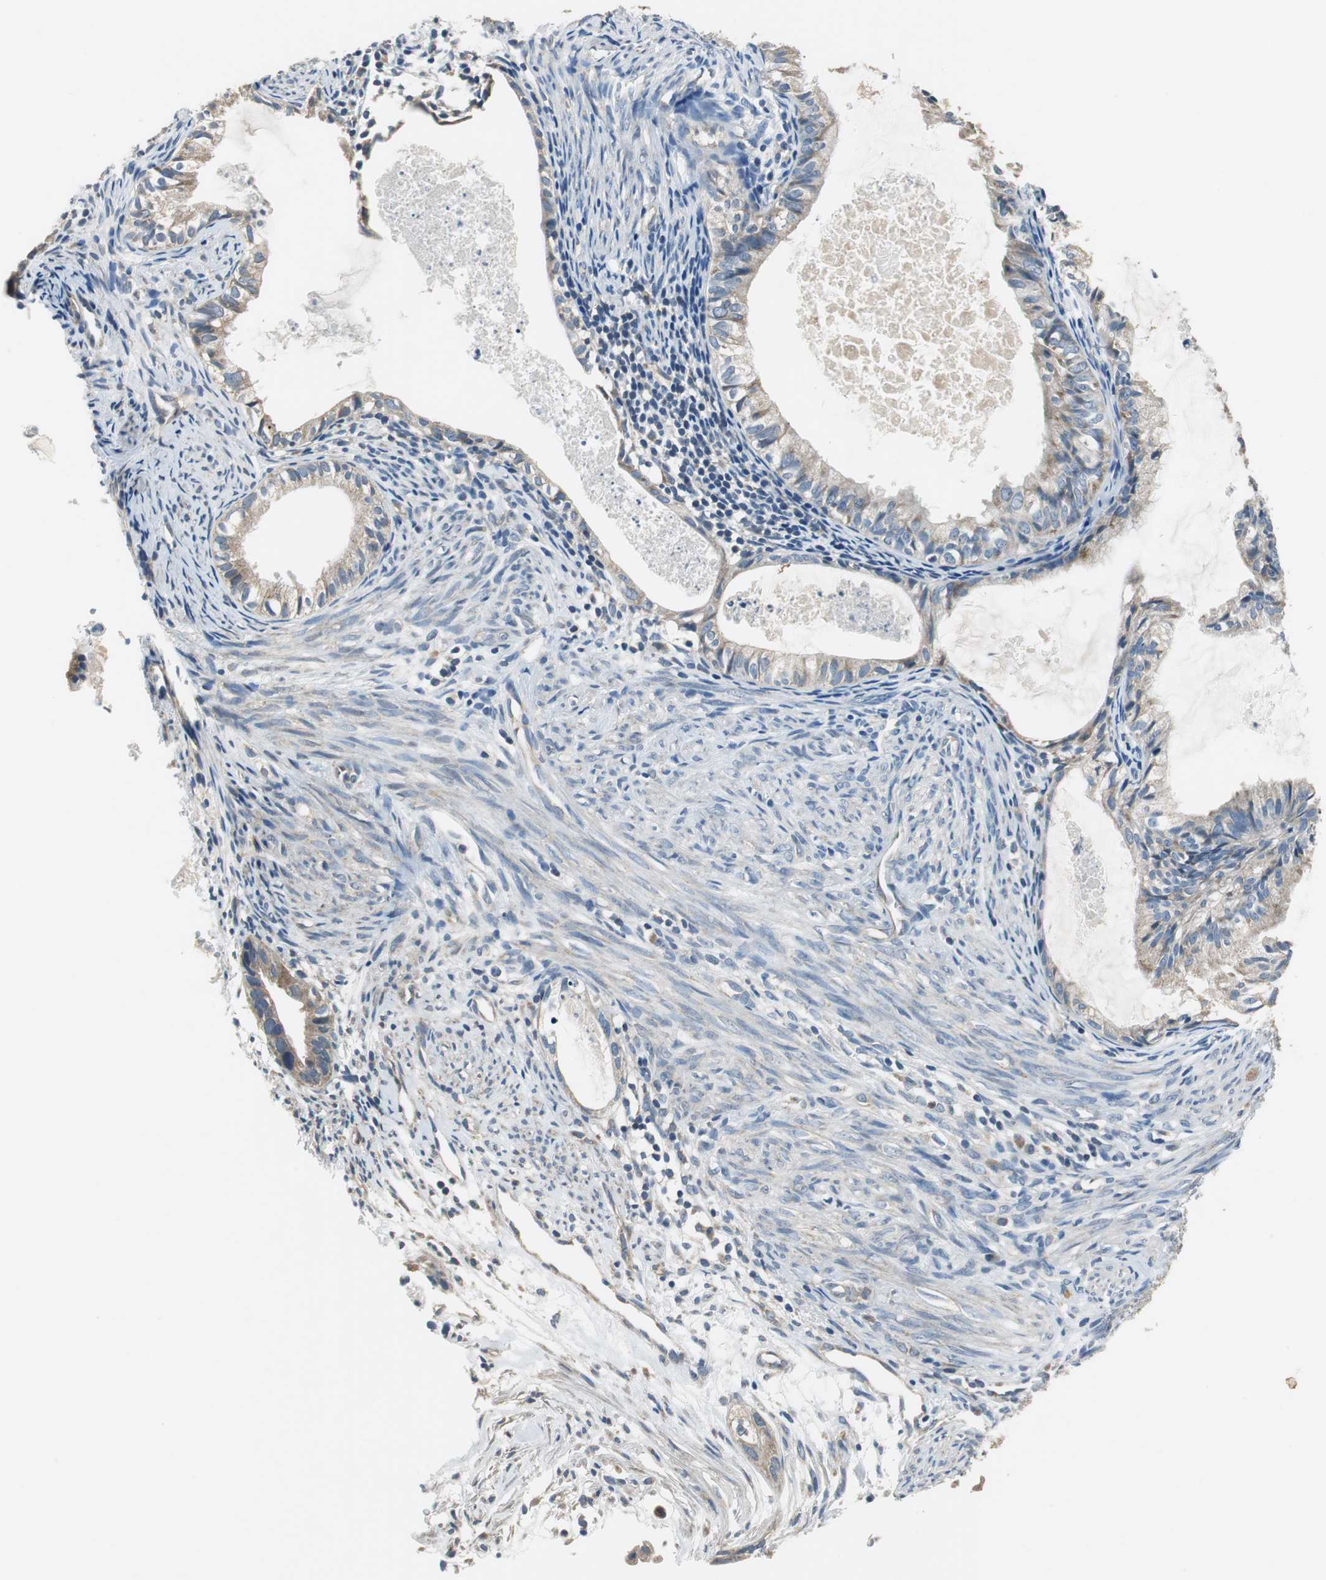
{"staining": {"intensity": "moderate", "quantity": ">75%", "location": "cytoplasmic/membranous"}, "tissue": "cervical cancer", "cell_type": "Tumor cells", "image_type": "cancer", "snomed": [{"axis": "morphology", "description": "Normal tissue, NOS"}, {"axis": "morphology", "description": "Adenocarcinoma, NOS"}, {"axis": "topography", "description": "Cervix"}, {"axis": "topography", "description": "Endometrium"}], "caption": "Cervical cancer (adenocarcinoma) stained with a brown dye displays moderate cytoplasmic/membranous positive expression in approximately >75% of tumor cells.", "gene": "MTIF2", "patient": {"sex": "female", "age": 86}}